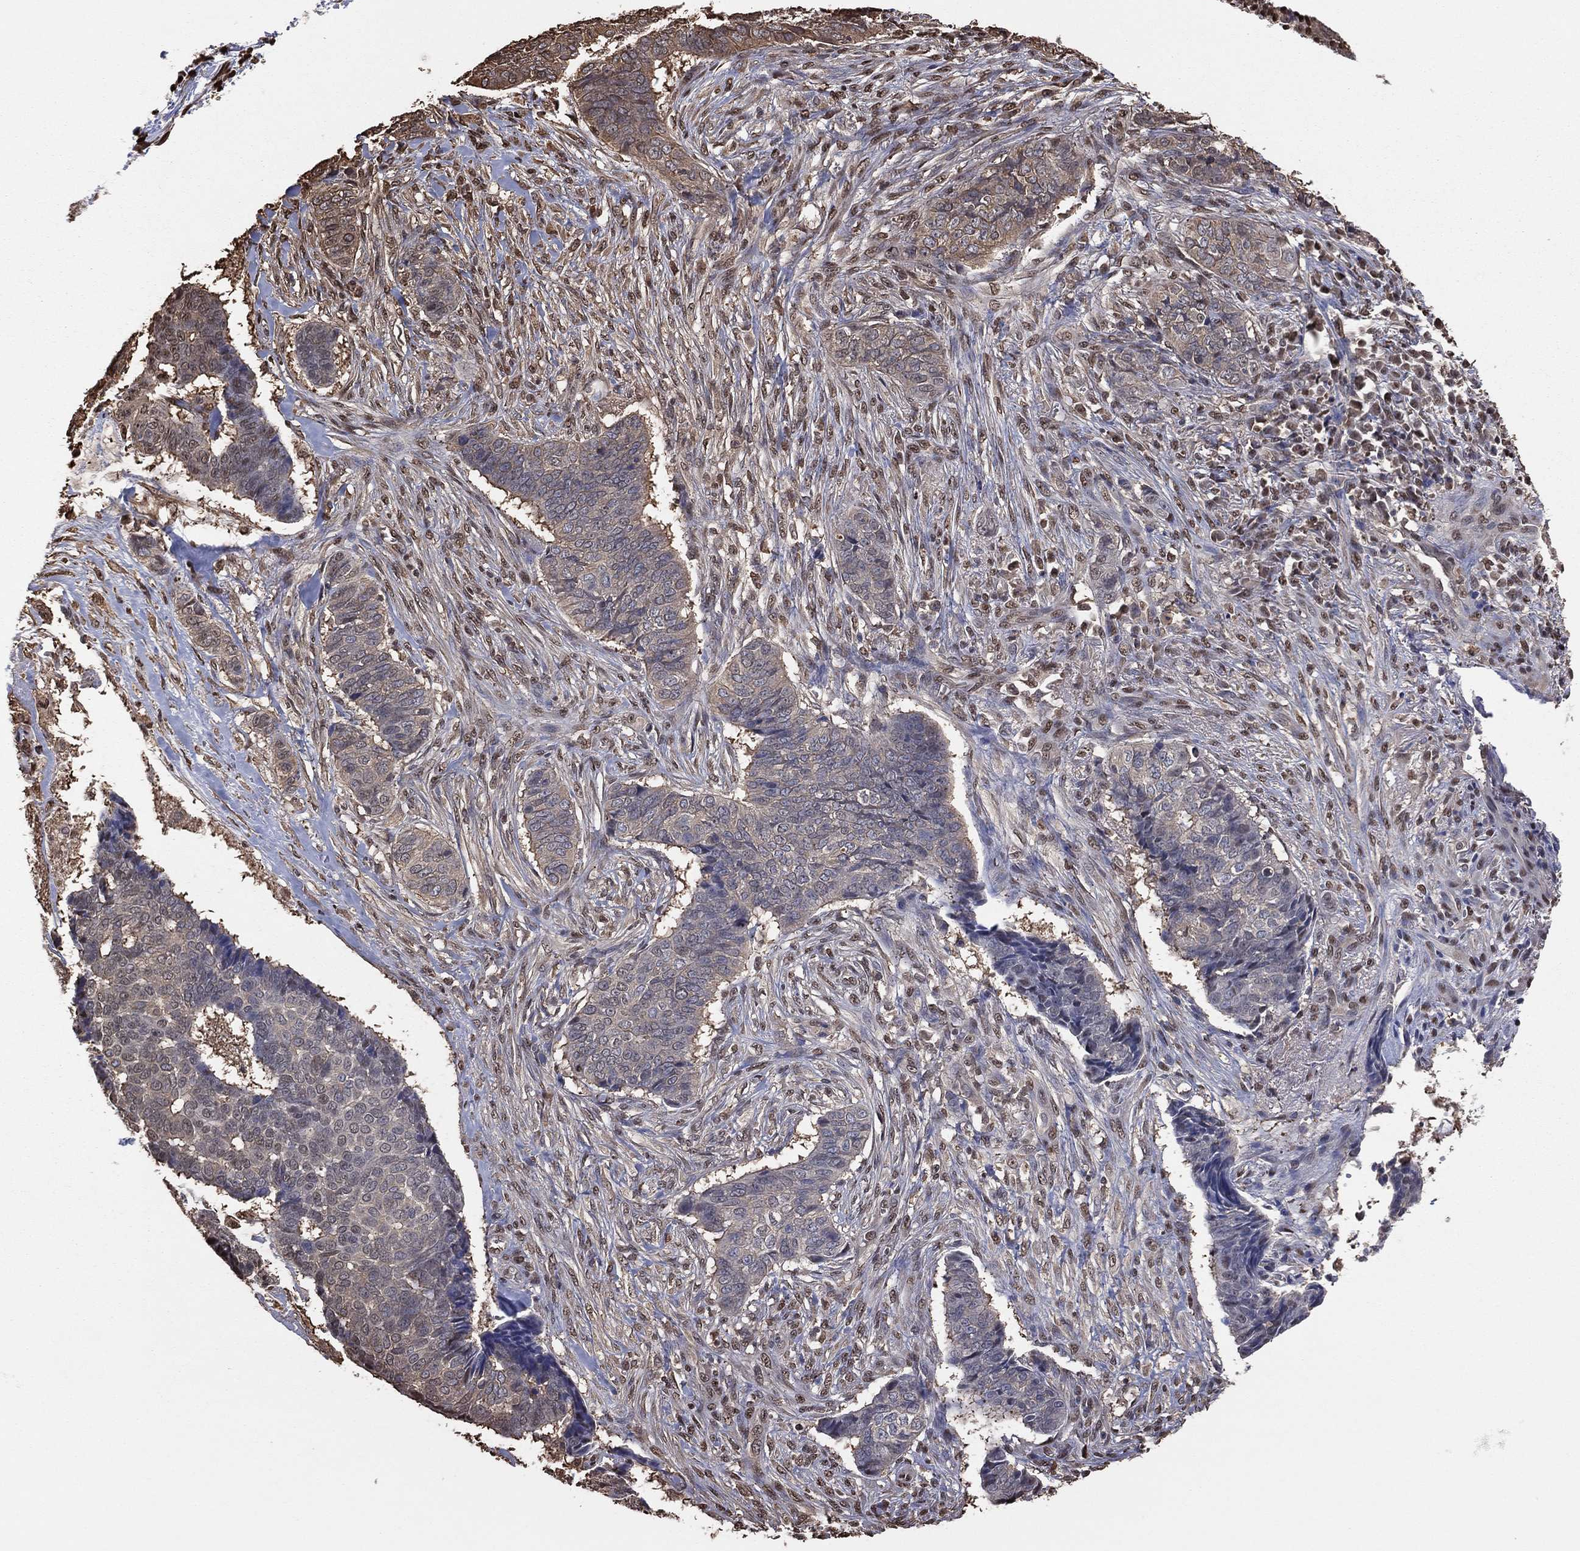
{"staining": {"intensity": "weak", "quantity": "<25%", "location": "cytoplasmic/membranous,nuclear"}, "tissue": "skin cancer", "cell_type": "Tumor cells", "image_type": "cancer", "snomed": [{"axis": "morphology", "description": "Basal cell carcinoma"}, {"axis": "topography", "description": "Skin"}], "caption": "A histopathology image of human skin cancer (basal cell carcinoma) is negative for staining in tumor cells.", "gene": "GAPDH", "patient": {"sex": "male", "age": 86}}